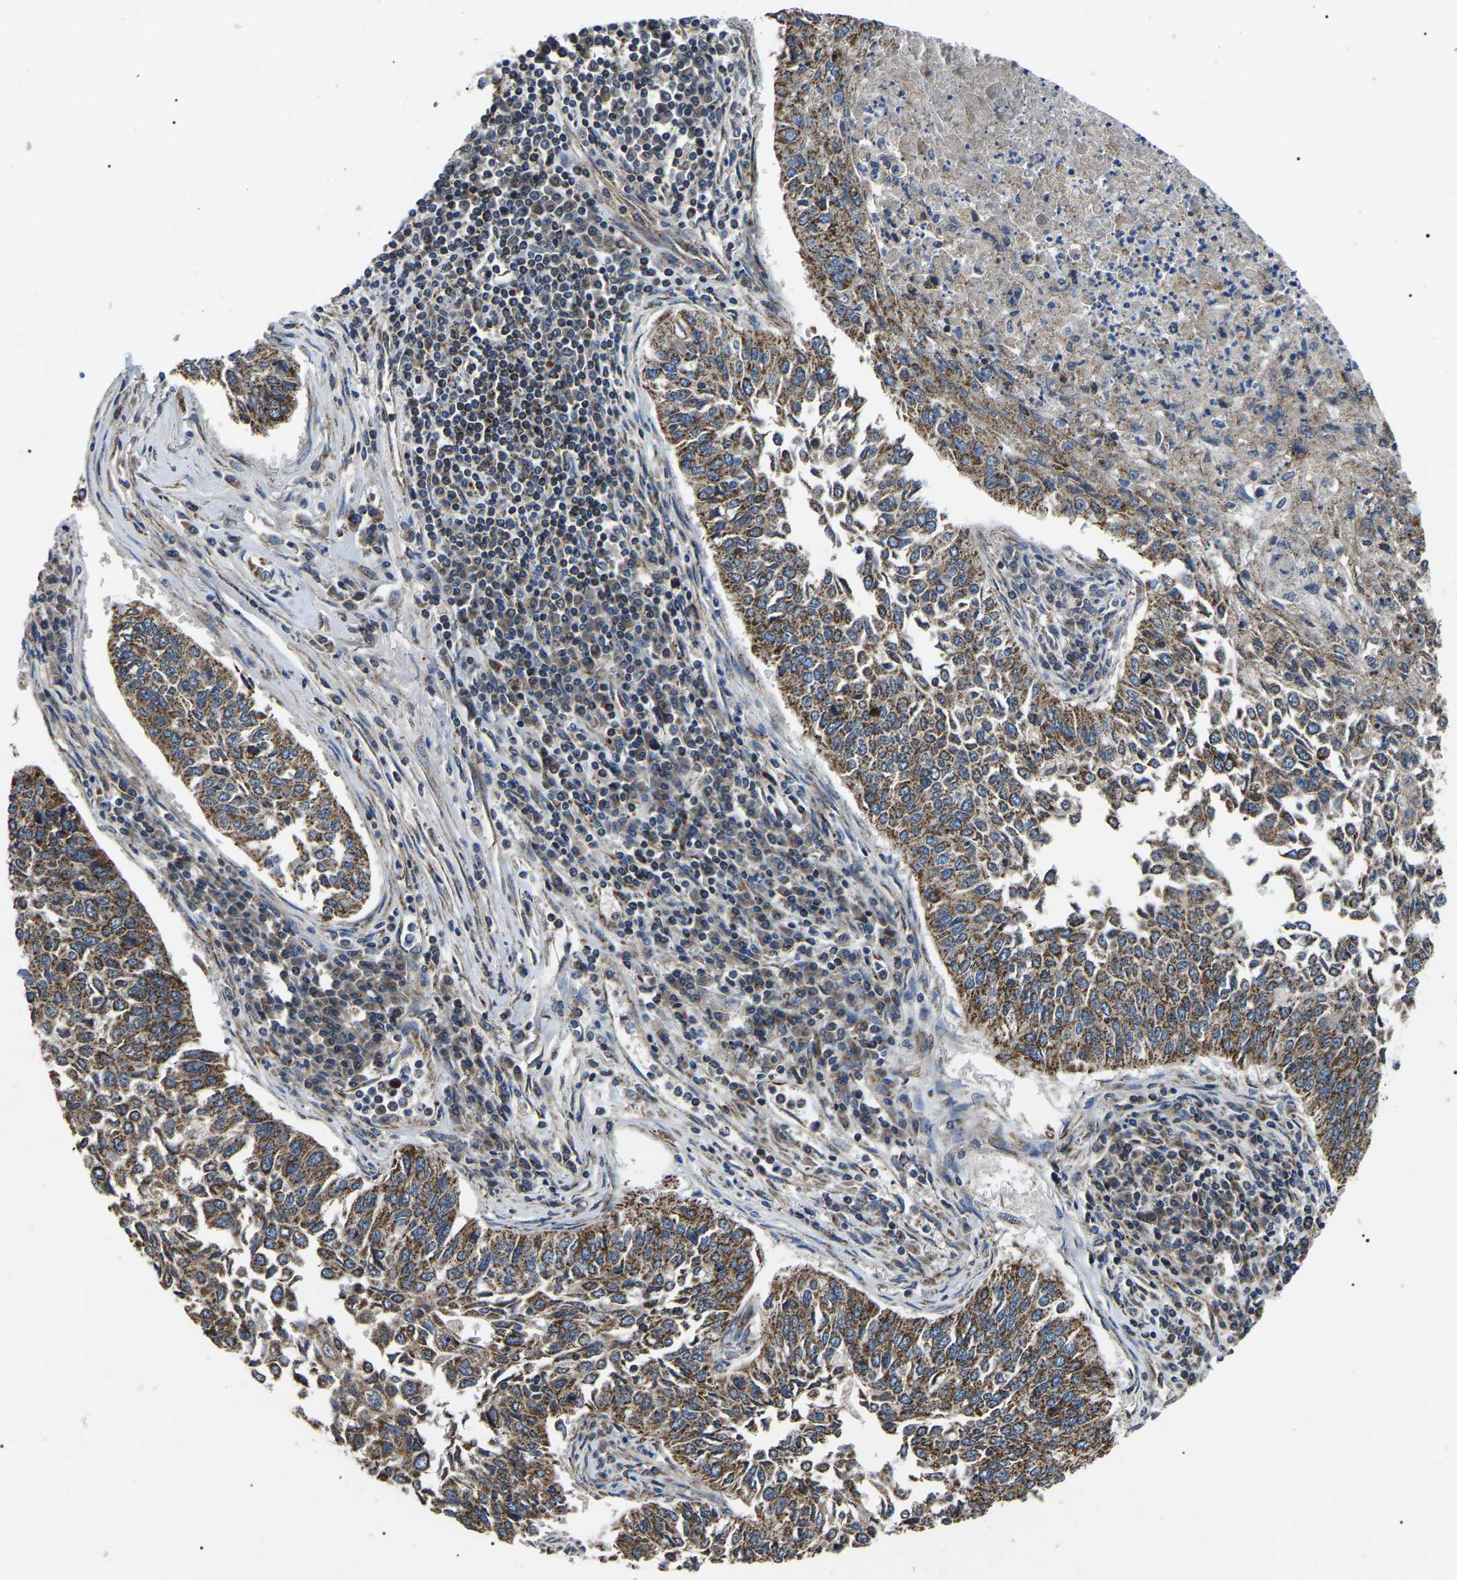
{"staining": {"intensity": "moderate", "quantity": ">75%", "location": "cytoplasmic/membranous"}, "tissue": "lung cancer", "cell_type": "Tumor cells", "image_type": "cancer", "snomed": [{"axis": "morphology", "description": "Normal tissue, NOS"}, {"axis": "morphology", "description": "Squamous cell carcinoma, NOS"}, {"axis": "topography", "description": "Cartilage tissue"}, {"axis": "topography", "description": "Bronchus"}, {"axis": "topography", "description": "Lung"}], "caption": "Human lung cancer stained with a protein marker exhibits moderate staining in tumor cells.", "gene": "PPM1E", "patient": {"sex": "female", "age": 49}}